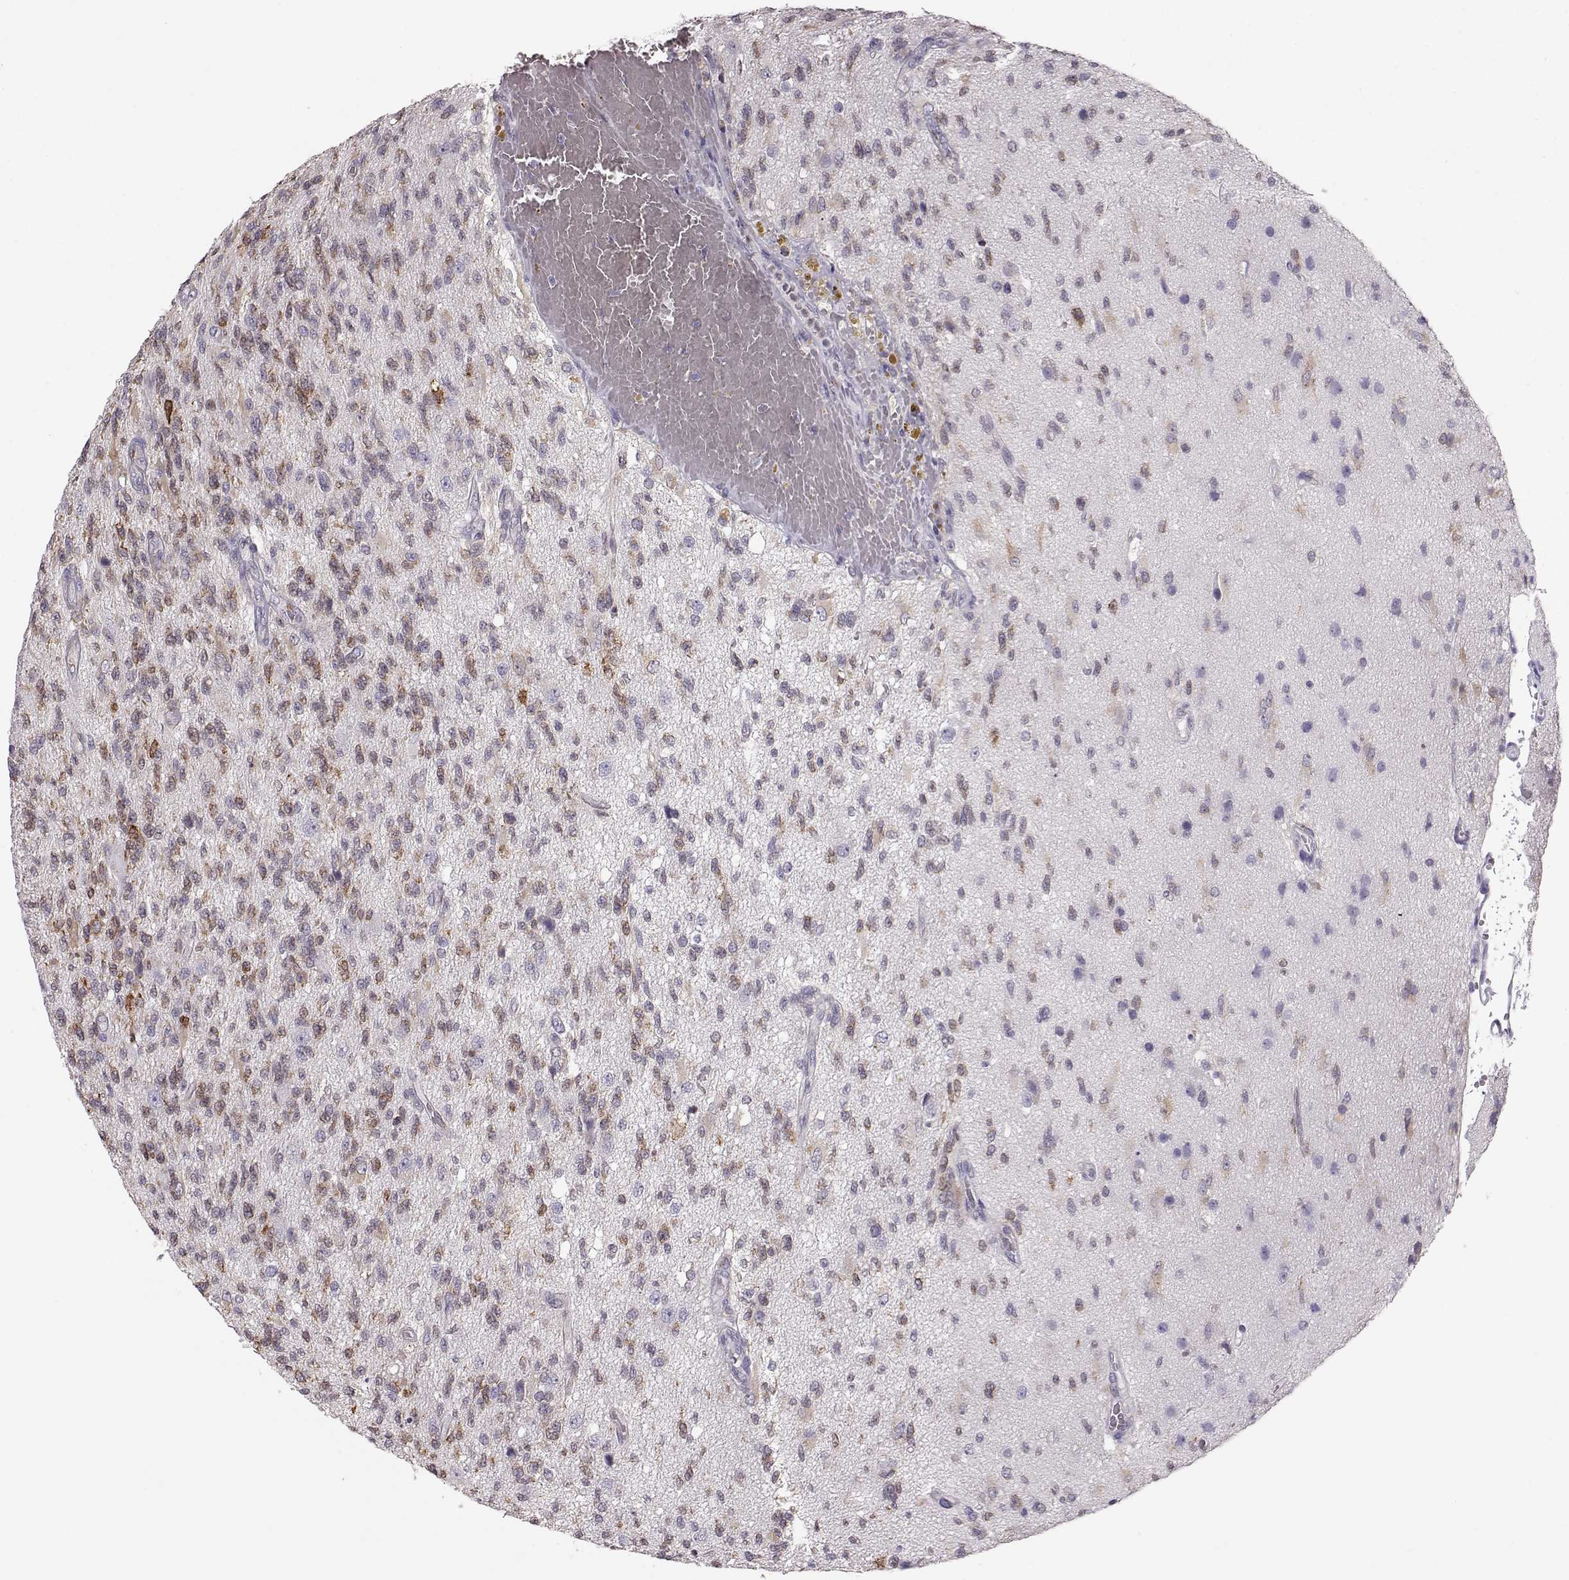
{"staining": {"intensity": "moderate", "quantity": "<25%", "location": "cytoplasmic/membranous"}, "tissue": "glioma", "cell_type": "Tumor cells", "image_type": "cancer", "snomed": [{"axis": "morphology", "description": "Glioma, malignant, High grade"}, {"axis": "topography", "description": "Brain"}], "caption": "Moderate cytoplasmic/membranous positivity is appreciated in about <25% of tumor cells in glioma.", "gene": "ELOVL5", "patient": {"sex": "male", "age": 56}}